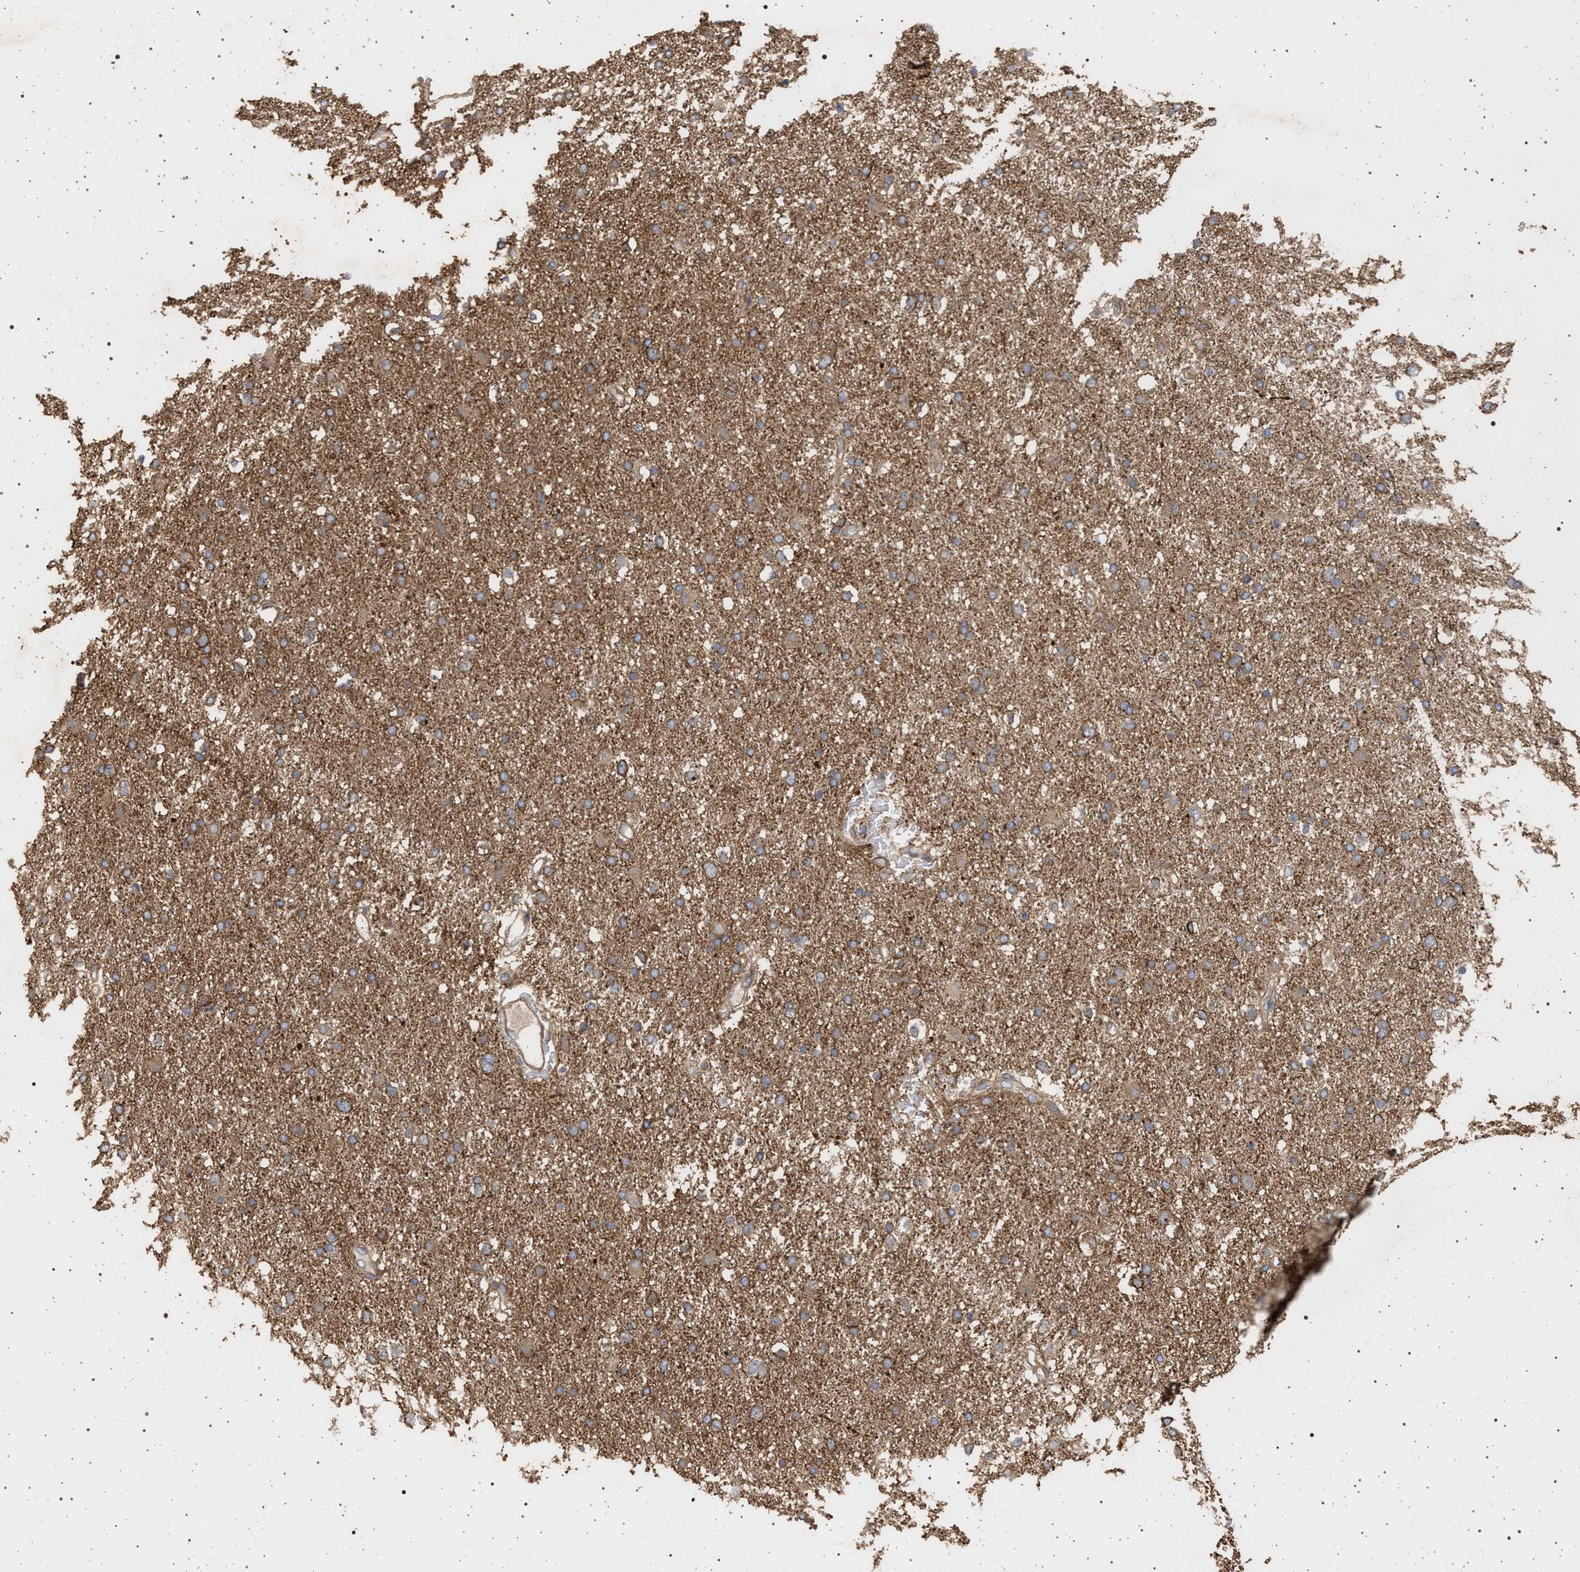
{"staining": {"intensity": "moderate", "quantity": ">75%", "location": "cytoplasmic/membranous"}, "tissue": "glioma", "cell_type": "Tumor cells", "image_type": "cancer", "snomed": [{"axis": "morphology", "description": "Glioma, malignant, Low grade"}, {"axis": "topography", "description": "Brain"}], "caption": "Immunohistochemistry (IHC) histopathology image of neoplastic tissue: human glioma stained using immunohistochemistry (IHC) shows medium levels of moderate protein expression localized specifically in the cytoplasmic/membranous of tumor cells, appearing as a cytoplasmic/membranous brown color.", "gene": "IFT20", "patient": {"sex": "female", "age": 37}}